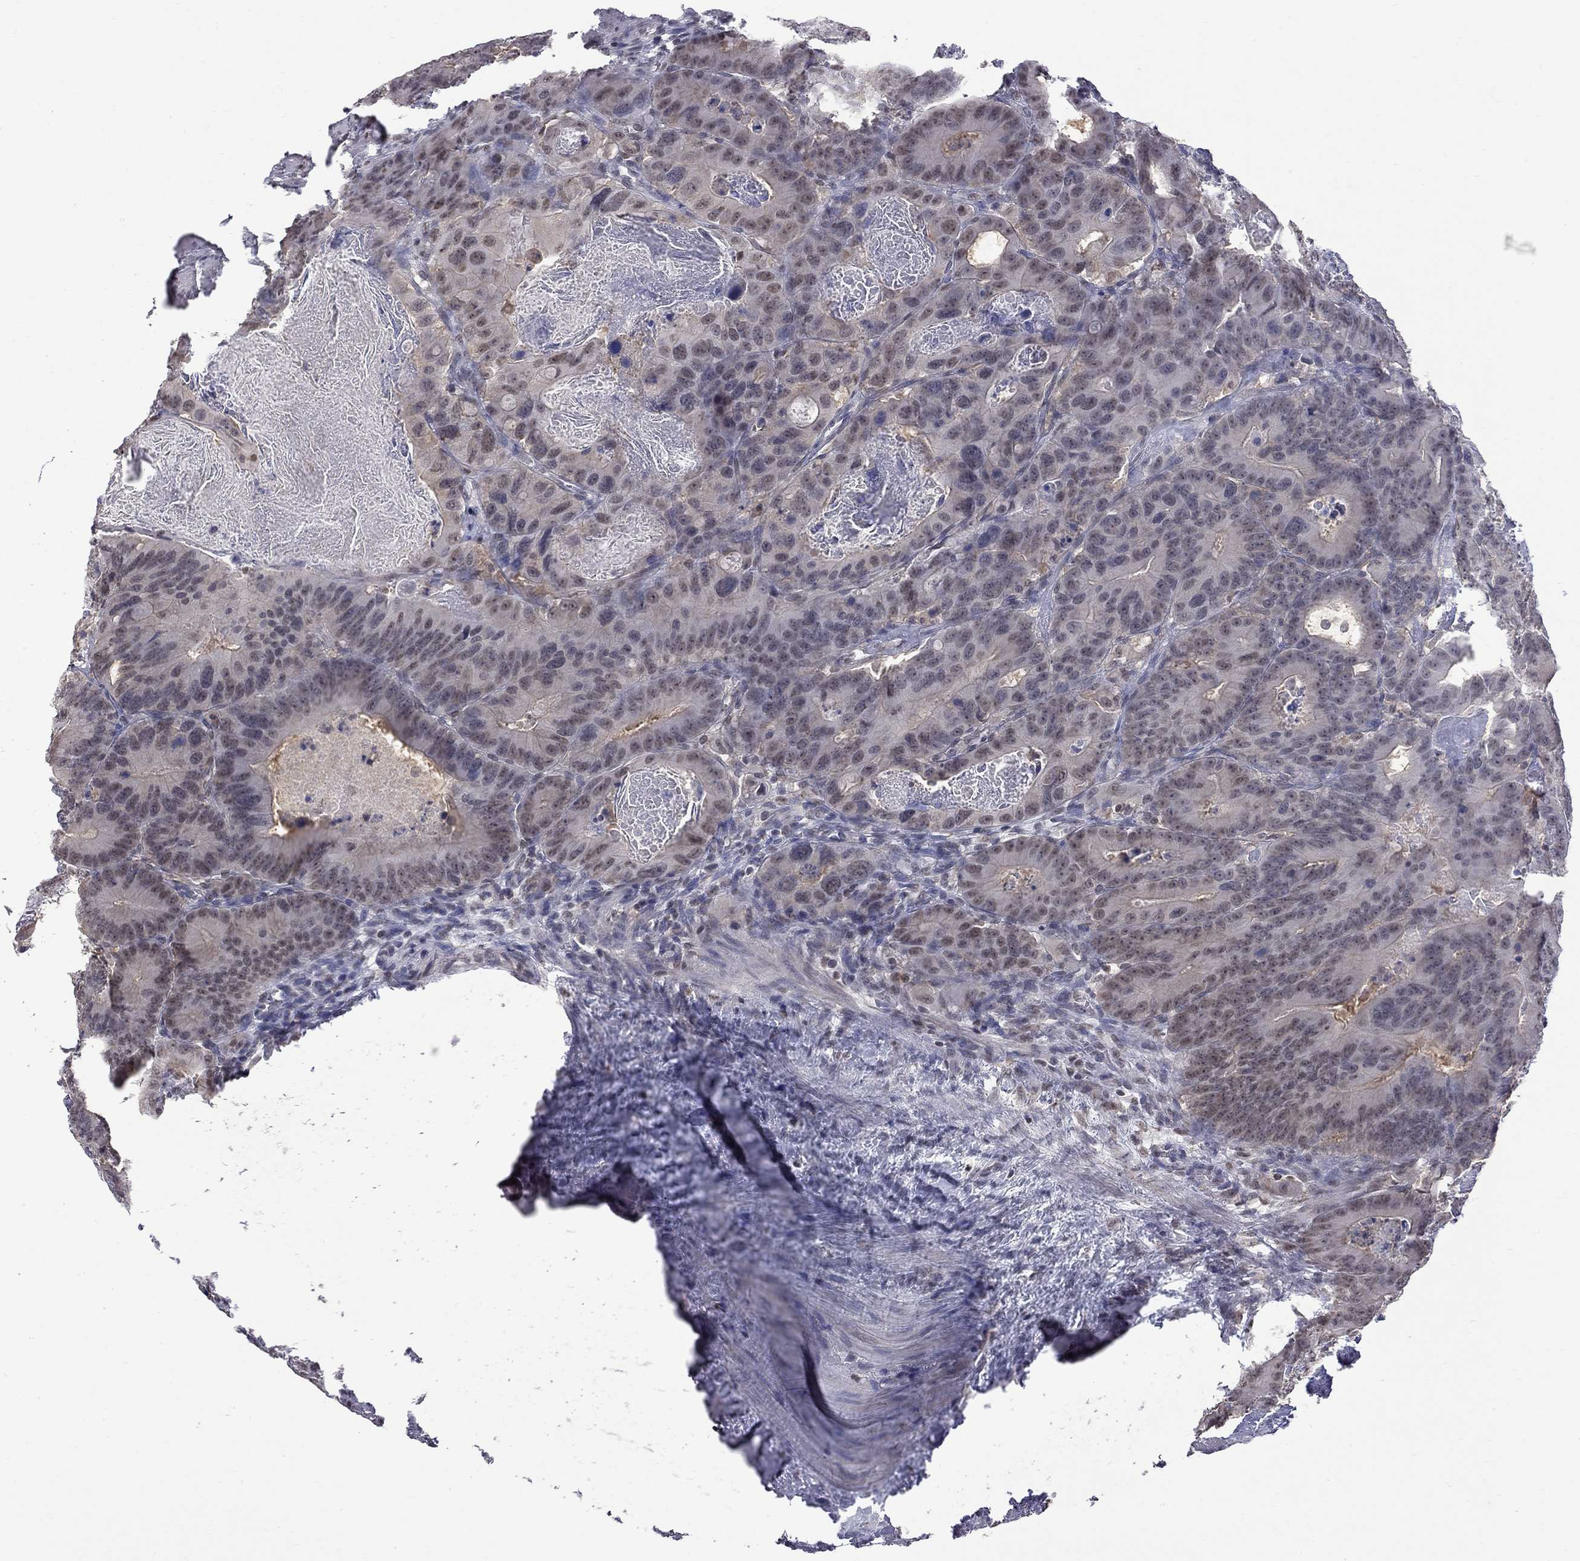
{"staining": {"intensity": "negative", "quantity": "none", "location": "none"}, "tissue": "colorectal cancer", "cell_type": "Tumor cells", "image_type": "cancer", "snomed": [{"axis": "morphology", "description": "Adenocarcinoma, NOS"}, {"axis": "topography", "description": "Rectum"}], "caption": "Micrograph shows no protein staining in tumor cells of colorectal adenocarcinoma tissue.", "gene": "RFWD3", "patient": {"sex": "male", "age": 64}}